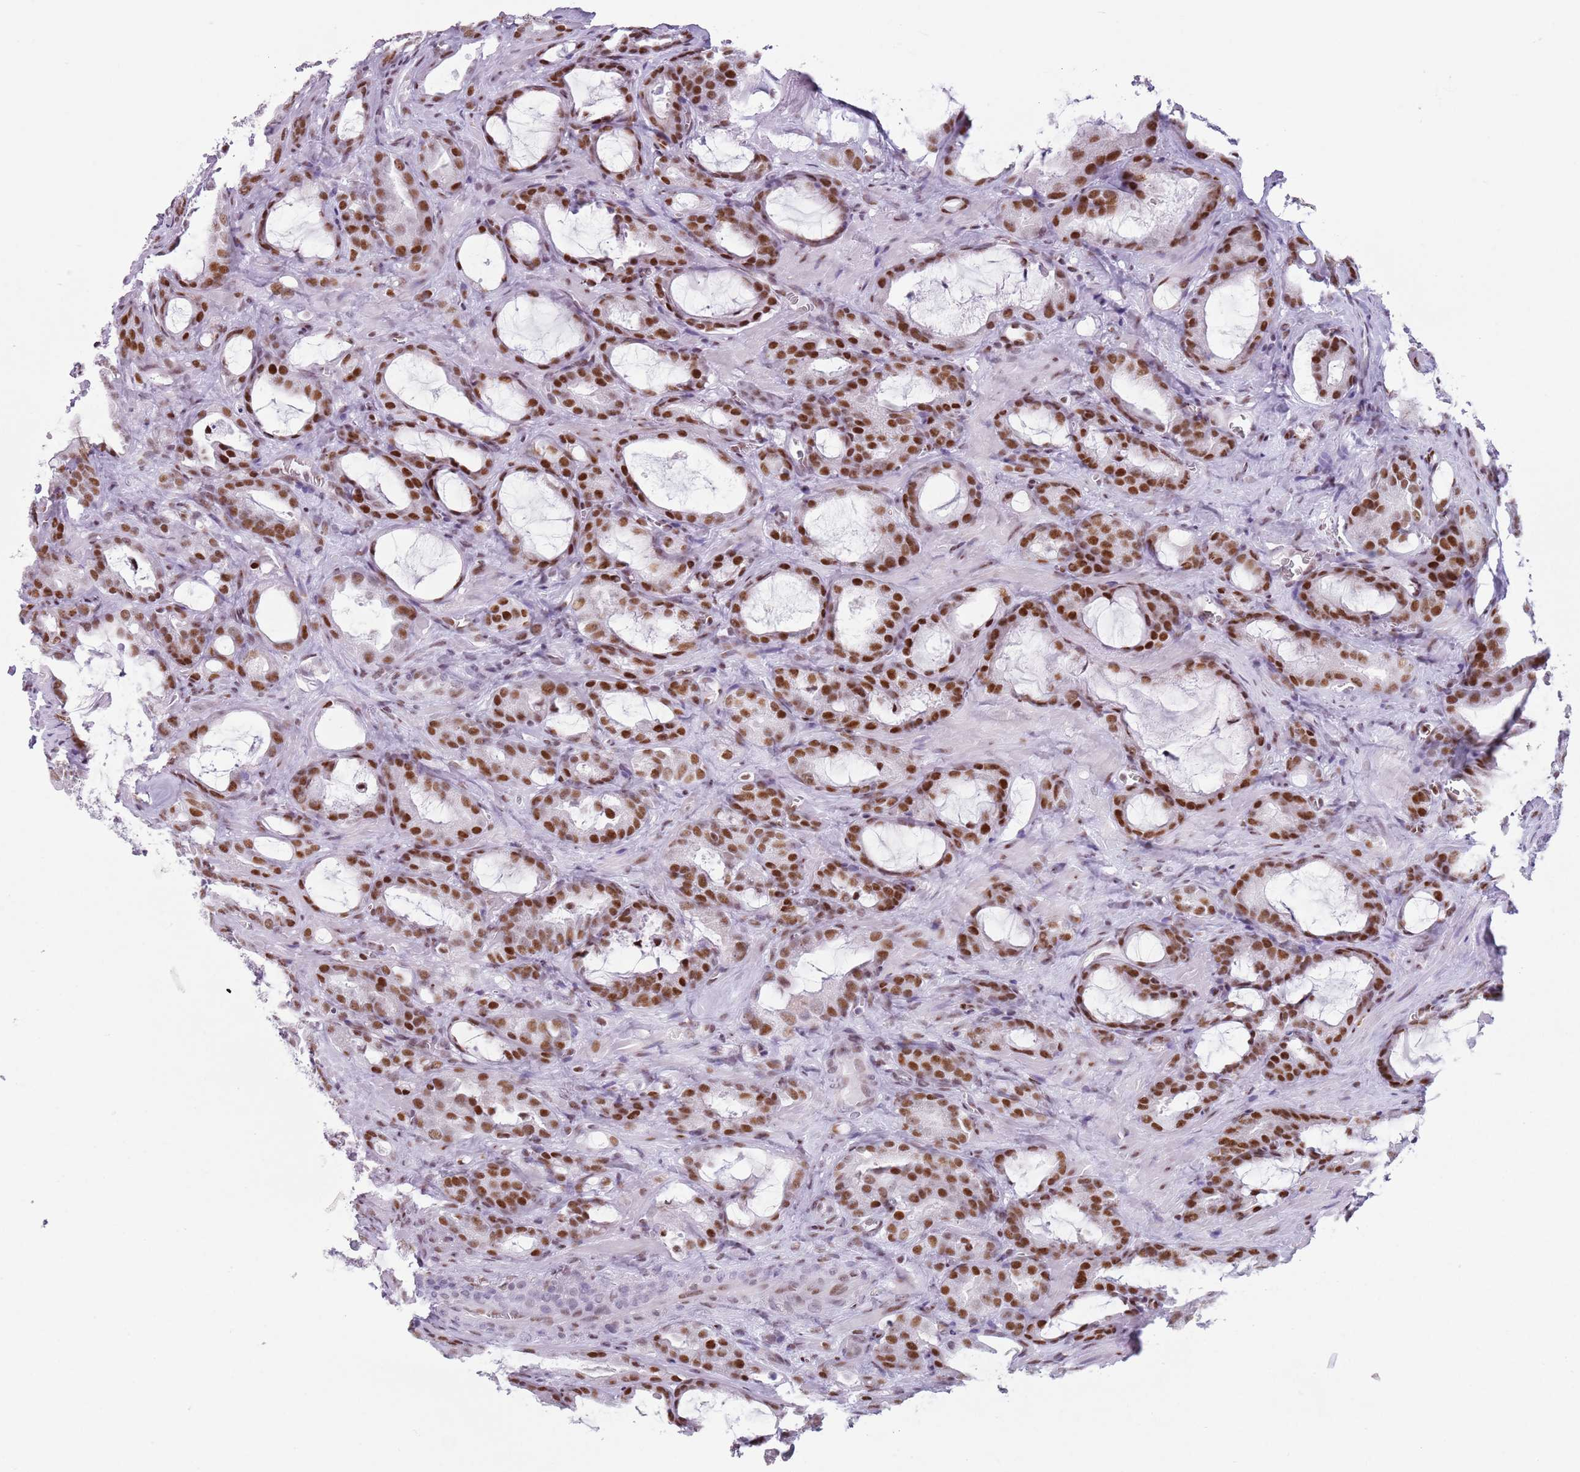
{"staining": {"intensity": "moderate", "quantity": ">75%", "location": "nuclear"}, "tissue": "prostate cancer", "cell_type": "Tumor cells", "image_type": "cancer", "snomed": [{"axis": "morphology", "description": "Adenocarcinoma, High grade"}, {"axis": "topography", "description": "Prostate"}], "caption": "A high-resolution image shows immunohistochemistry (IHC) staining of adenocarcinoma (high-grade) (prostate), which displays moderate nuclear positivity in about >75% of tumor cells. The staining was performed using DAB to visualize the protein expression in brown, while the nuclei were stained in blue with hematoxylin (Magnification: 20x).", "gene": "FAM104B", "patient": {"sex": "male", "age": 72}}